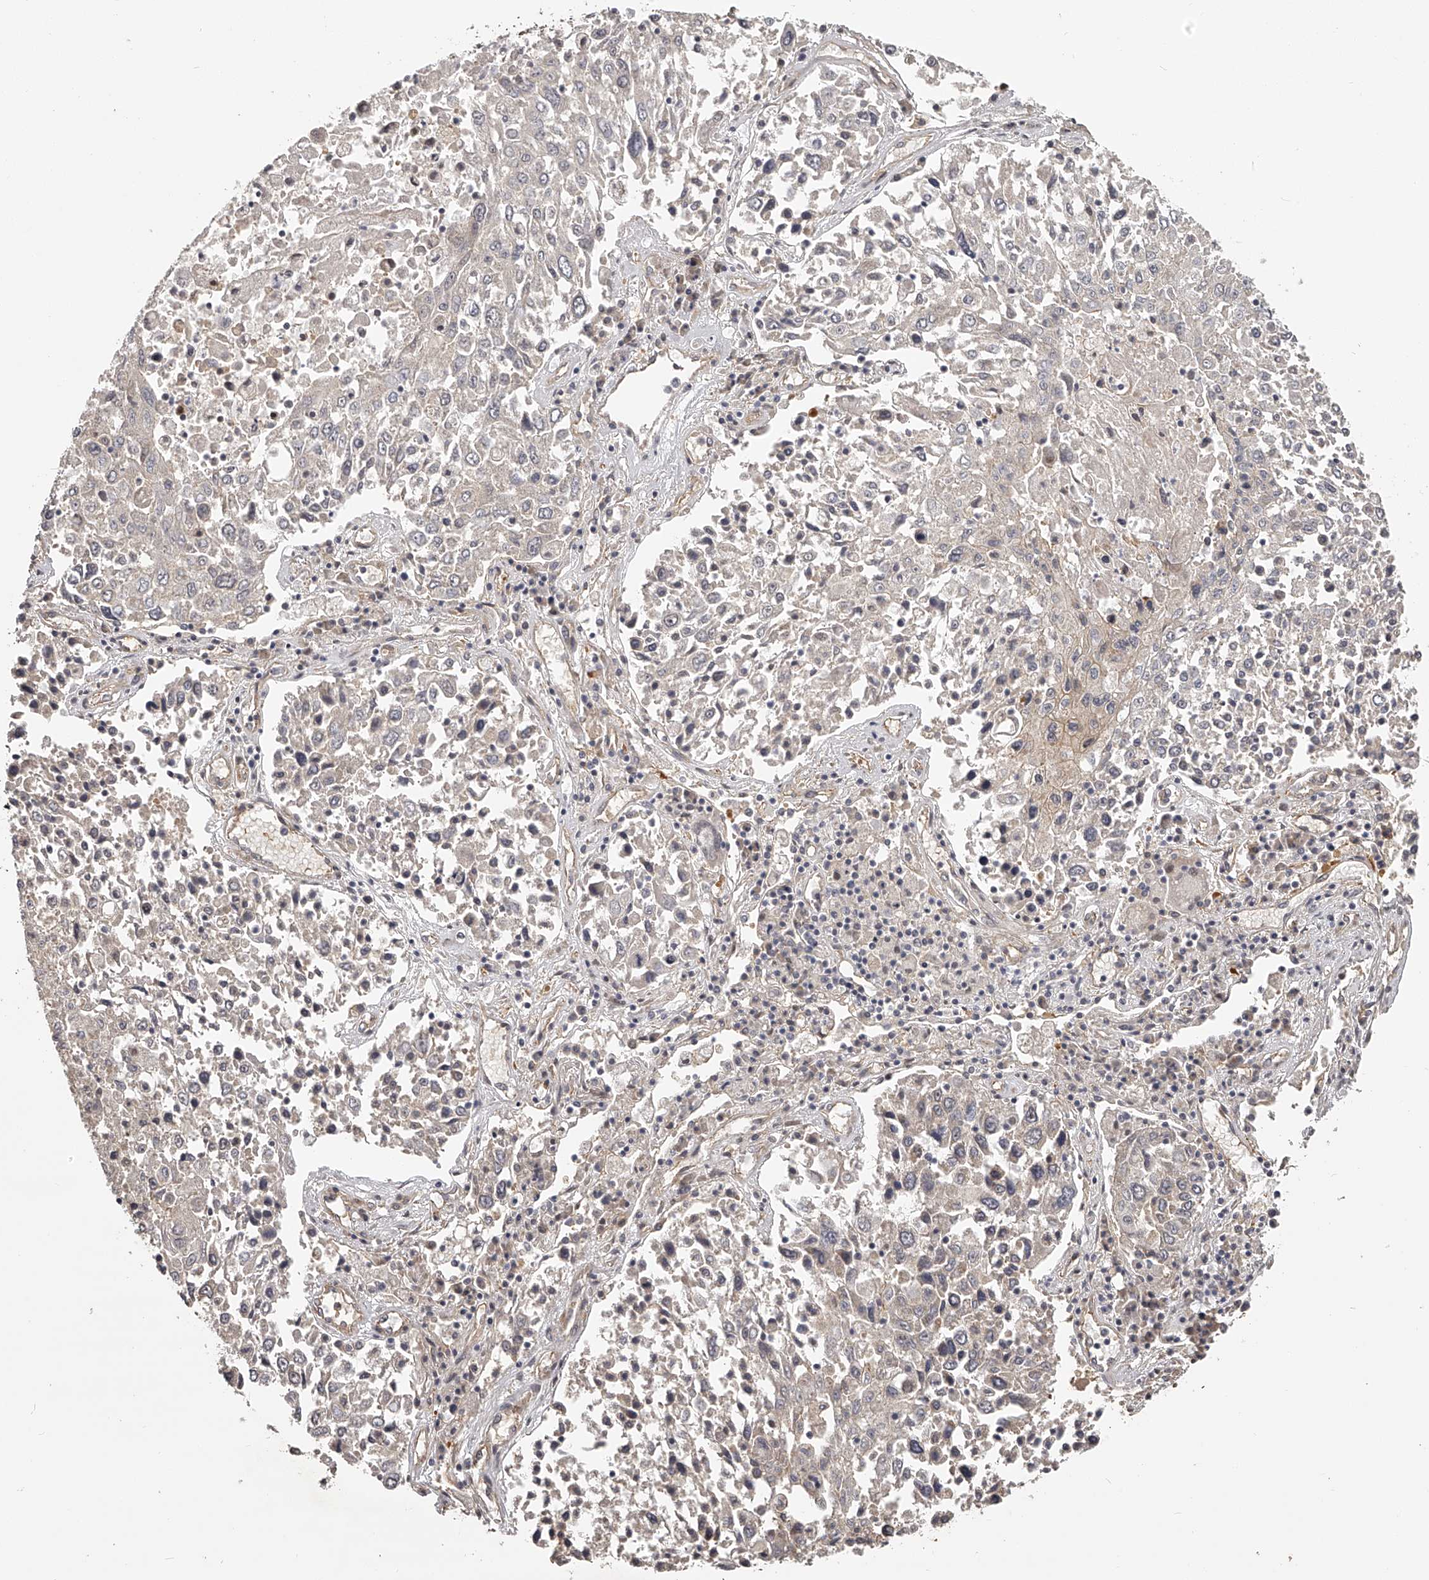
{"staining": {"intensity": "negative", "quantity": "none", "location": "none"}, "tissue": "lung cancer", "cell_type": "Tumor cells", "image_type": "cancer", "snomed": [{"axis": "morphology", "description": "Squamous cell carcinoma, NOS"}, {"axis": "topography", "description": "Lung"}], "caption": "DAB (3,3'-diaminobenzidine) immunohistochemical staining of human lung cancer displays no significant positivity in tumor cells.", "gene": "ZNF582", "patient": {"sex": "male", "age": 65}}